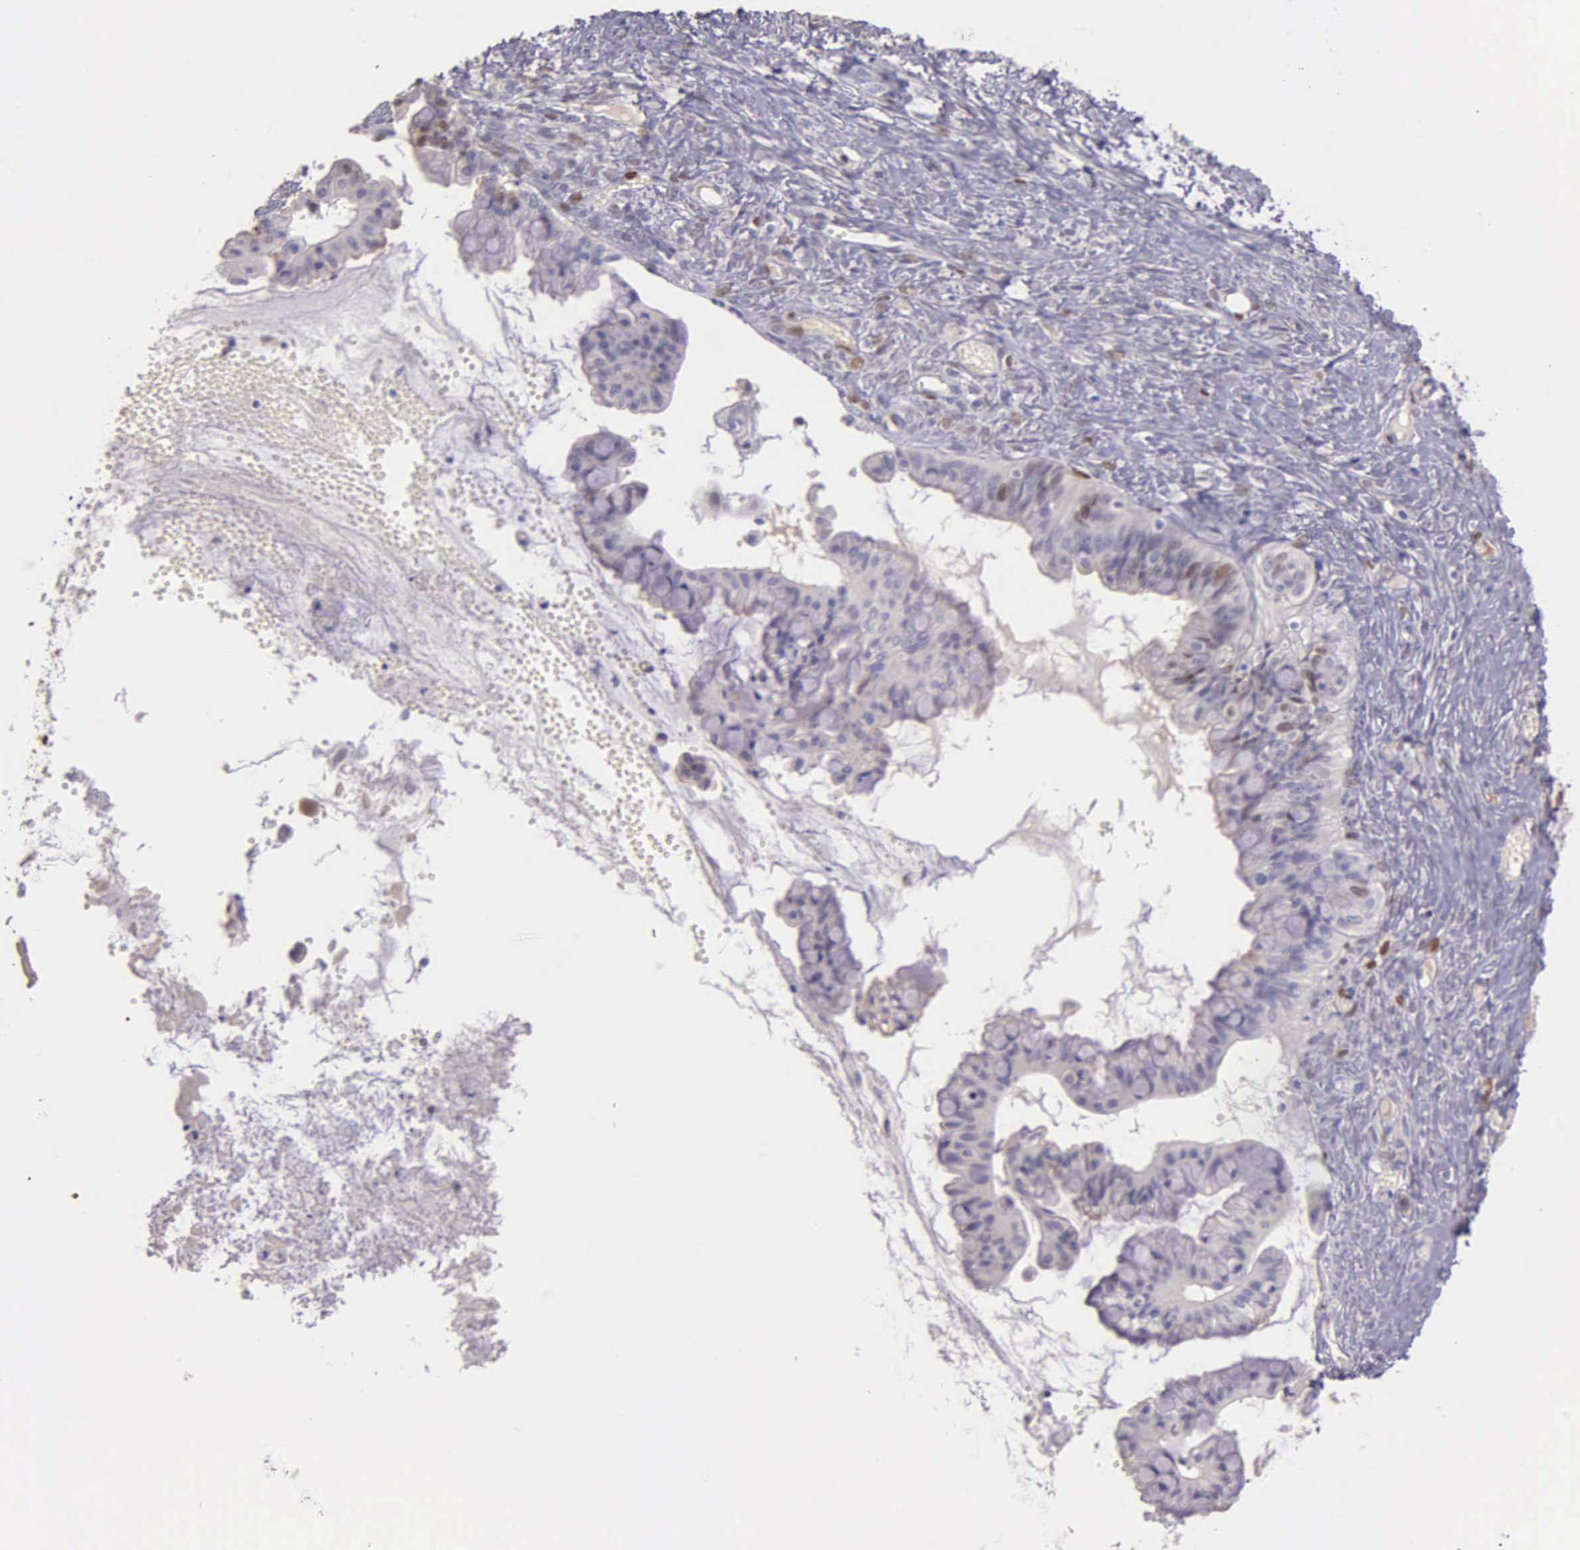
{"staining": {"intensity": "weak", "quantity": "<25%", "location": "nuclear"}, "tissue": "ovarian cancer", "cell_type": "Tumor cells", "image_type": "cancer", "snomed": [{"axis": "morphology", "description": "Cystadenocarcinoma, mucinous, NOS"}, {"axis": "topography", "description": "Ovary"}], "caption": "Tumor cells are negative for protein expression in human ovarian mucinous cystadenocarcinoma. (Stains: DAB IHC with hematoxylin counter stain, Microscopy: brightfield microscopy at high magnification).", "gene": "MCM5", "patient": {"sex": "female", "age": 57}}